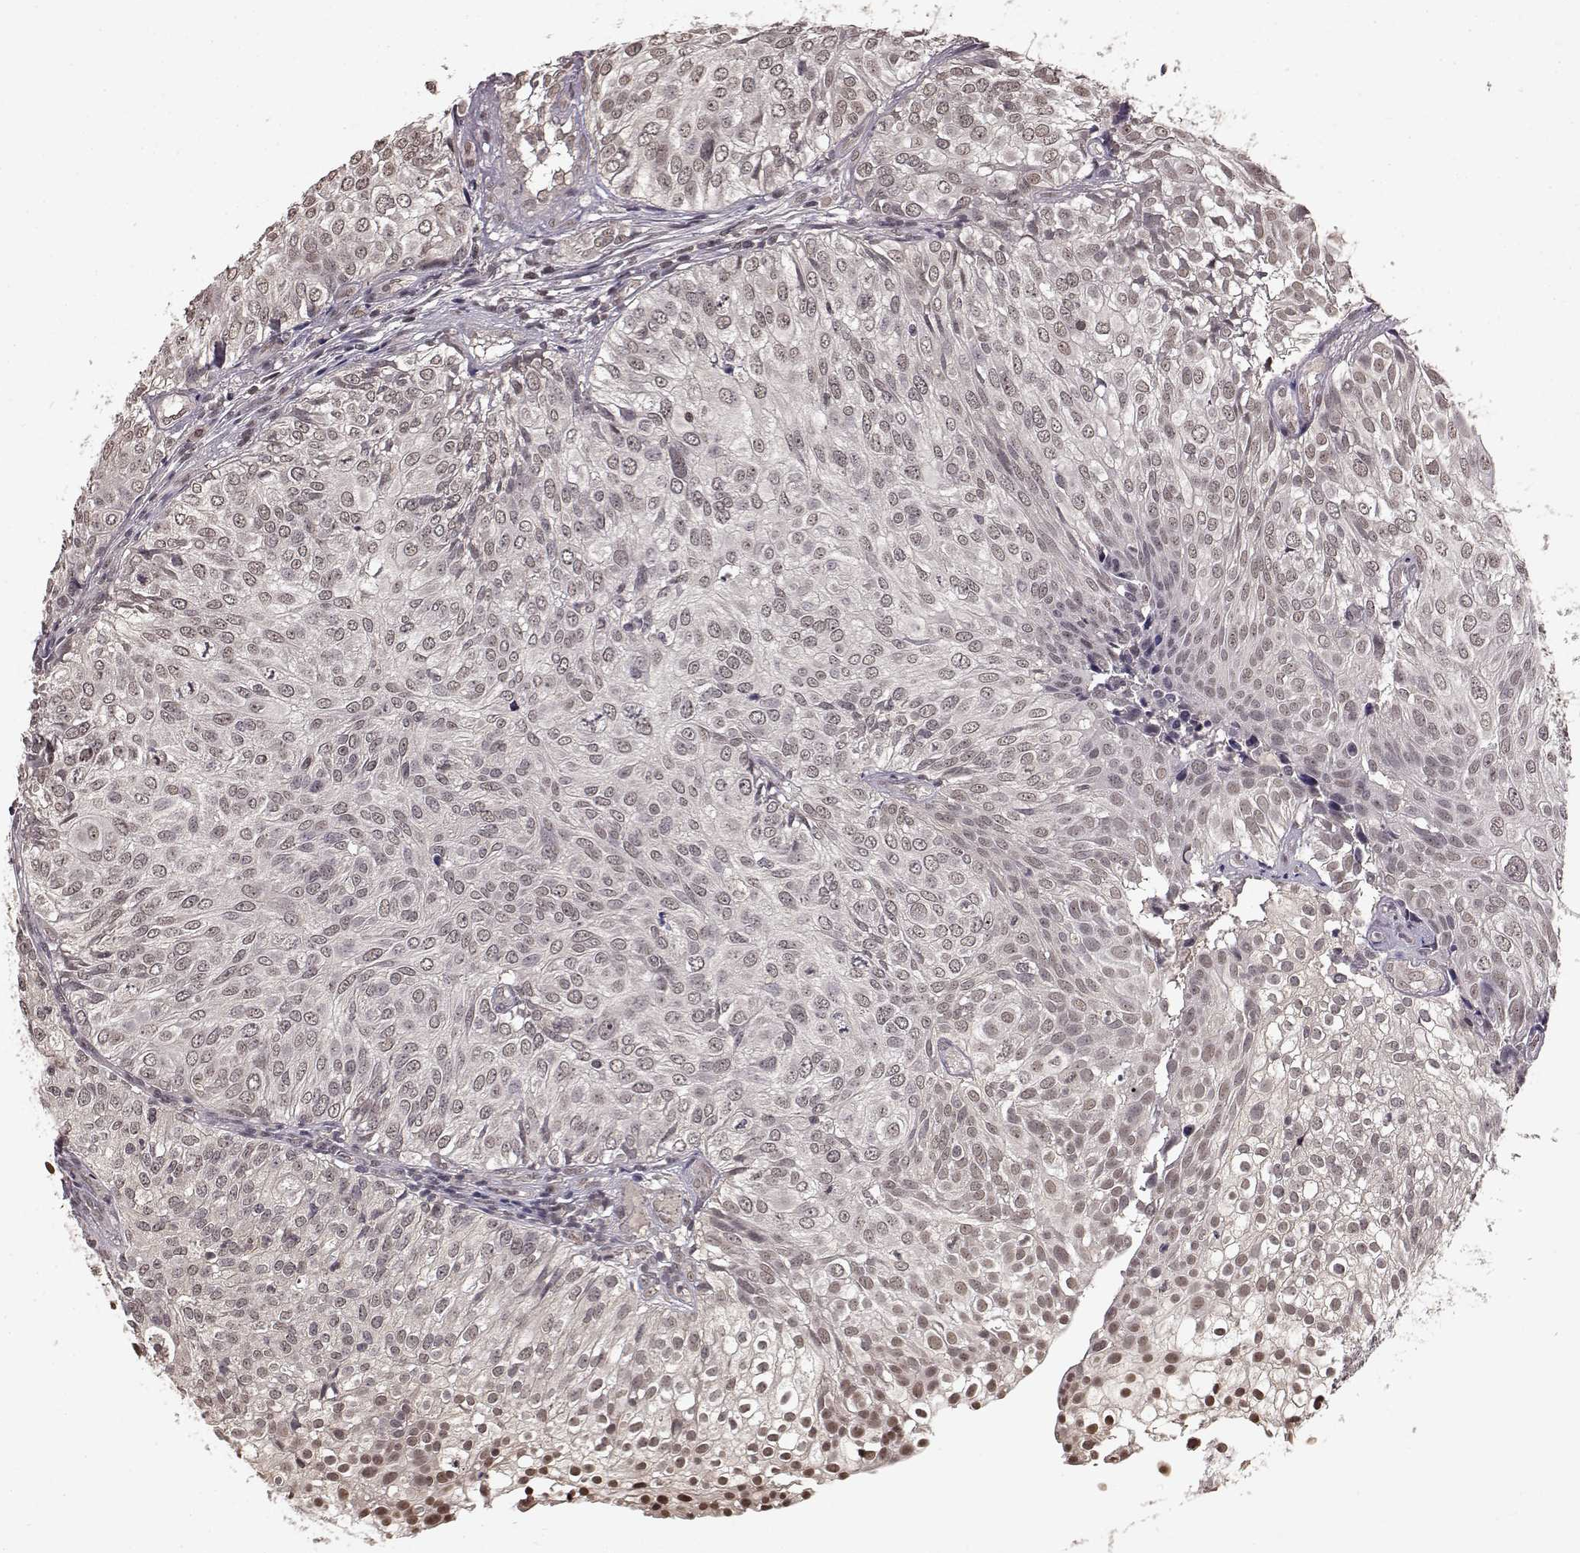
{"staining": {"intensity": "weak", "quantity": "25%-75%", "location": "nuclear"}, "tissue": "urothelial cancer", "cell_type": "Tumor cells", "image_type": "cancer", "snomed": [{"axis": "morphology", "description": "Urothelial carcinoma, High grade"}, {"axis": "topography", "description": "Urinary bladder"}], "caption": "IHC (DAB (3,3'-diaminobenzidine)) staining of urothelial carcinoma (high-grade) reveals weak nuclear protein staining in about 25%-75% of tumor cells. (Brightfield microscopy of DAB IHC at high magnification).", "gene": "NTRK2", "patient": {"sex": "female", "age": 79}}